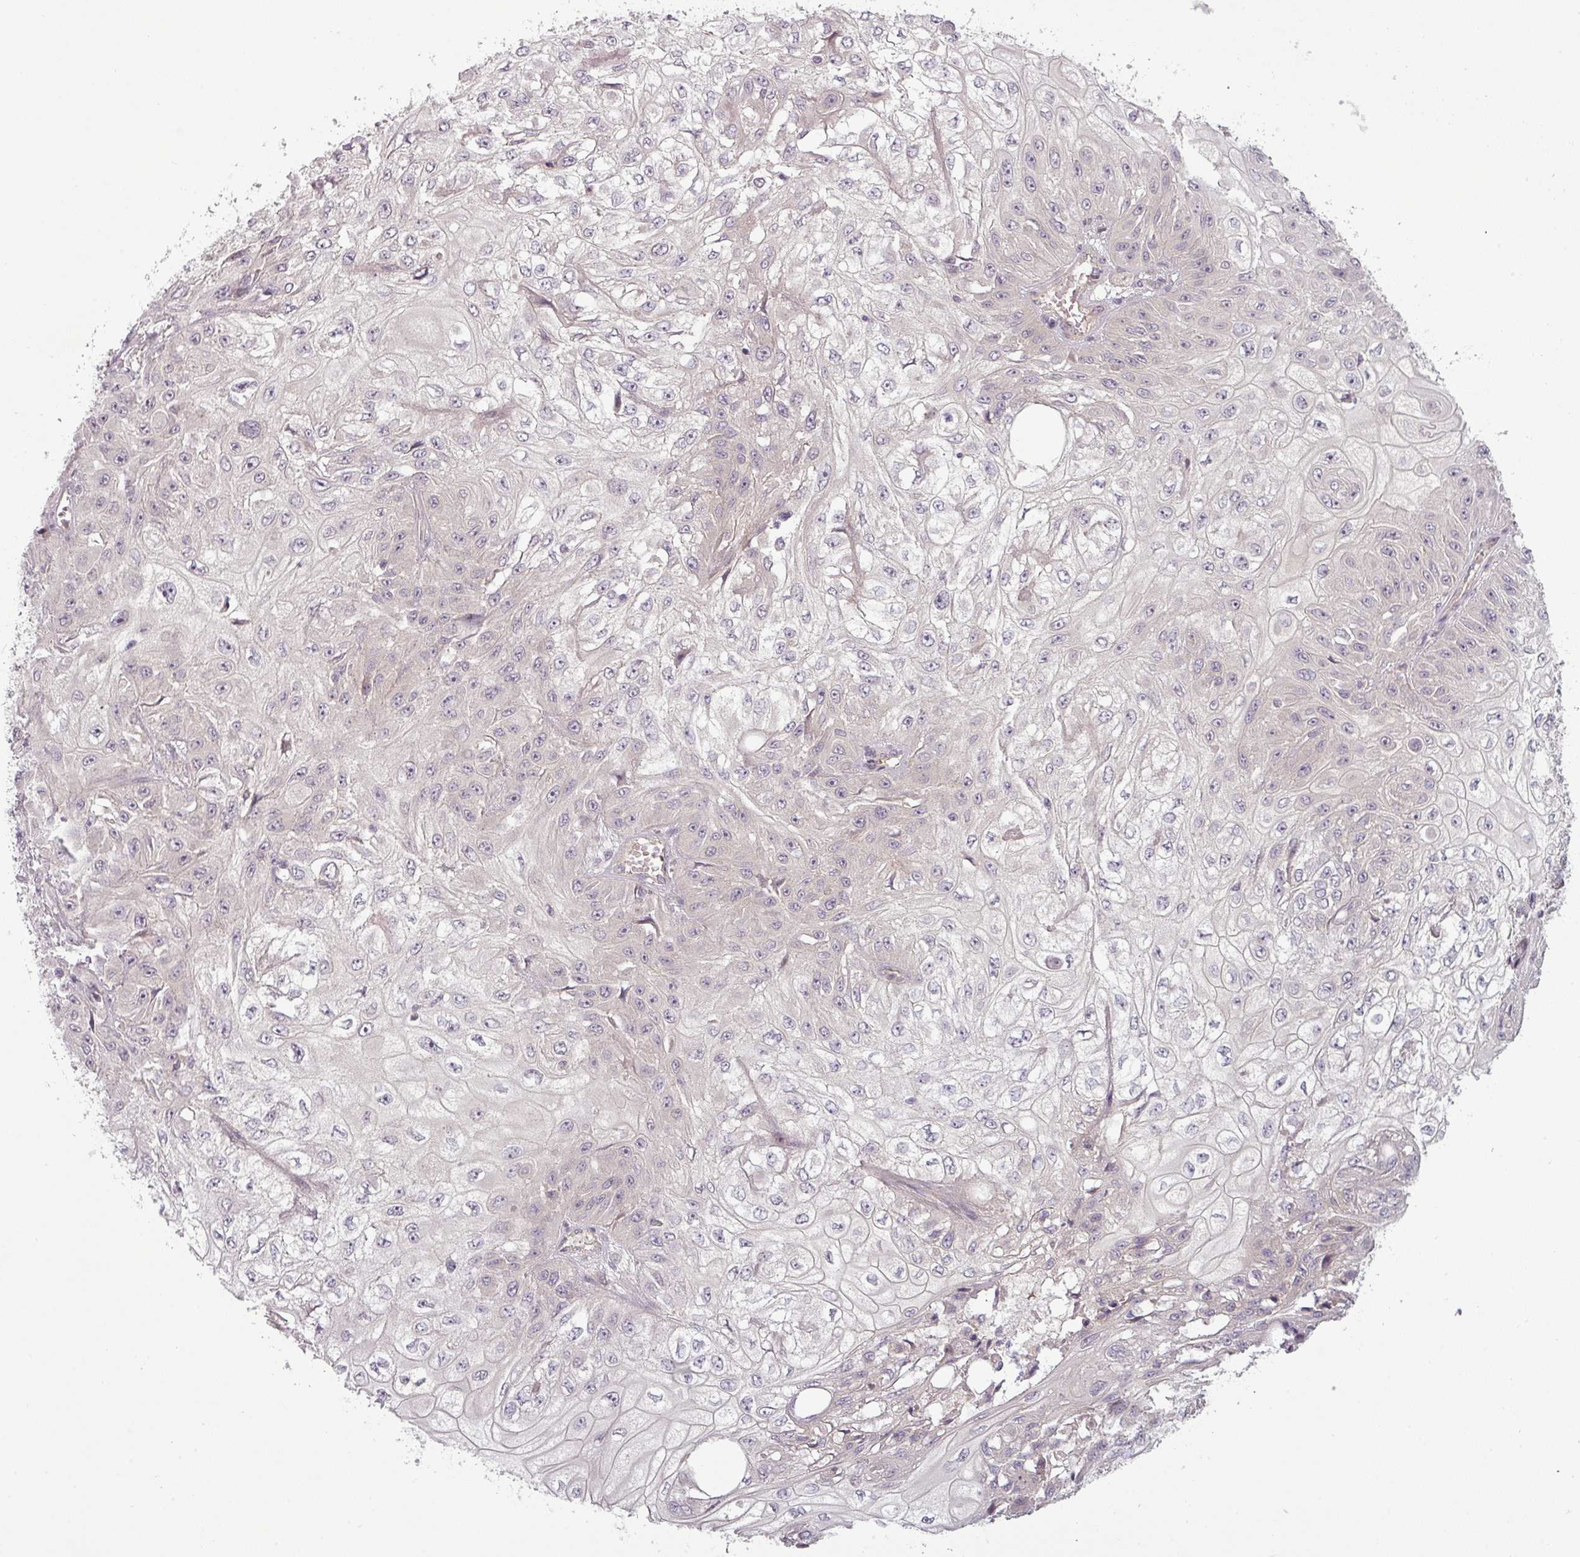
{"staining": {"intensity": "negative", "quantity": "none", "location": "none"}, "tissue": "skin cancer", "cell_type": "Tumor cells", "image_type": "cancer", "snomed": [{"axis": "morphology", "description": "Squamous cell carcinoma, NOS"}, {"axis": "morphology", "description": "Squamous cell carcinoma, metastatic, NOS"}, {"axis": "topography", "description": "Skin"}, {"axis": "topography", "description": "Lymph node"}], "caption": "Human skin cancer stained for a protein using immunohistochemistry (IHC) displays no positivity in tumor cells.", "gene": "SLC16A9", "patient": {"sex": "male", "age": 75}}